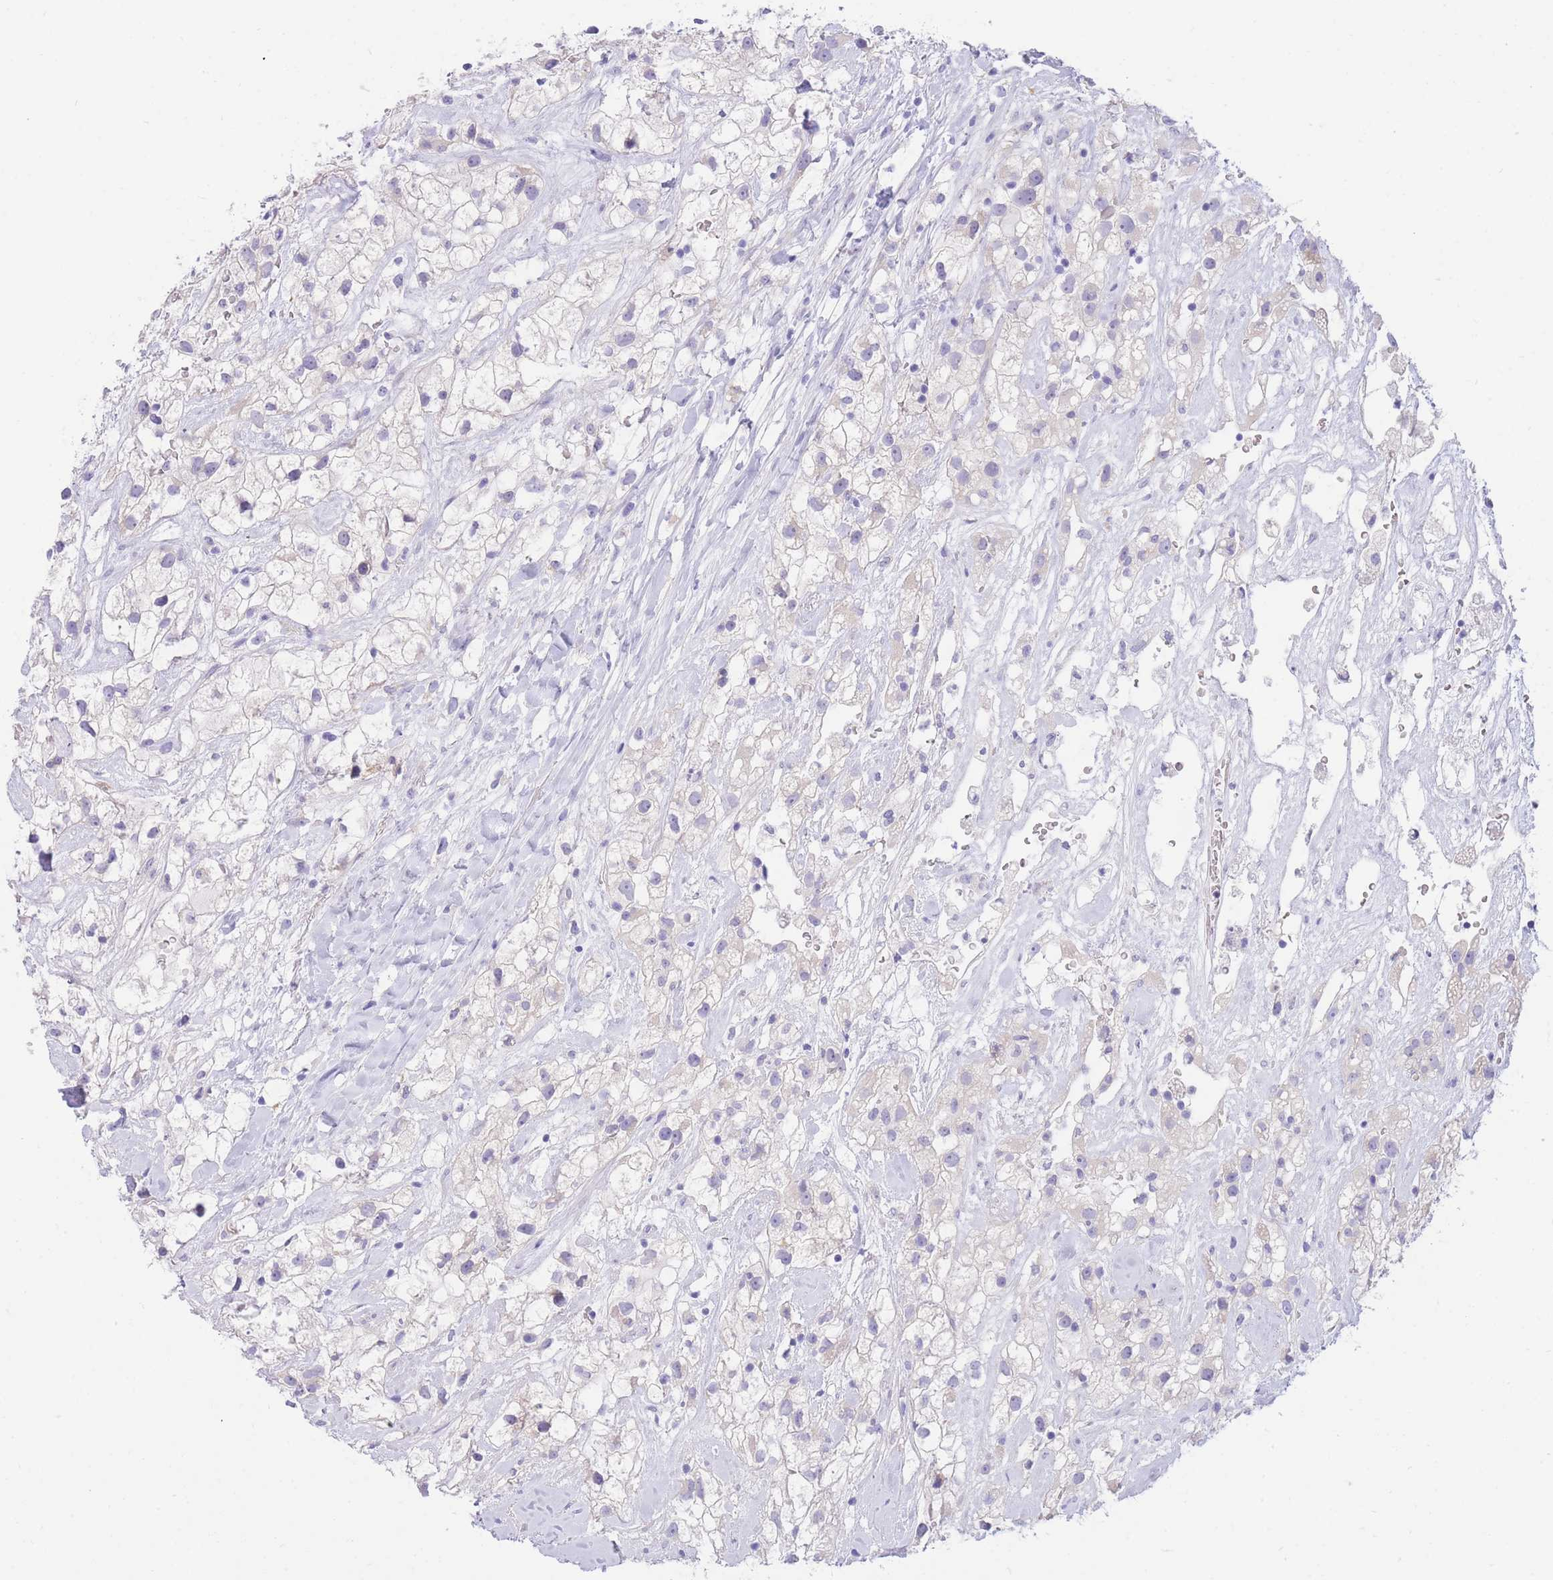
{"staining": {"intensity": "negative", "quantity": "none", "location": "none"}, "tissue": "renal cancer", "cell_type": "Tumor cells", "image_type": "cancer", "snomed": [{"axis": "morphology", "description": "Adenocarcinoma, NOS"}, {"axis": "topography", "description": "Kidney"}], "caption": "Adenocarcinoma (renal) stained for a protein using immunohistochemistry (IHC) displays no staining tumor cells.", "gene": "SSUH2", "patient": {"sex": "male", "age": 59}}